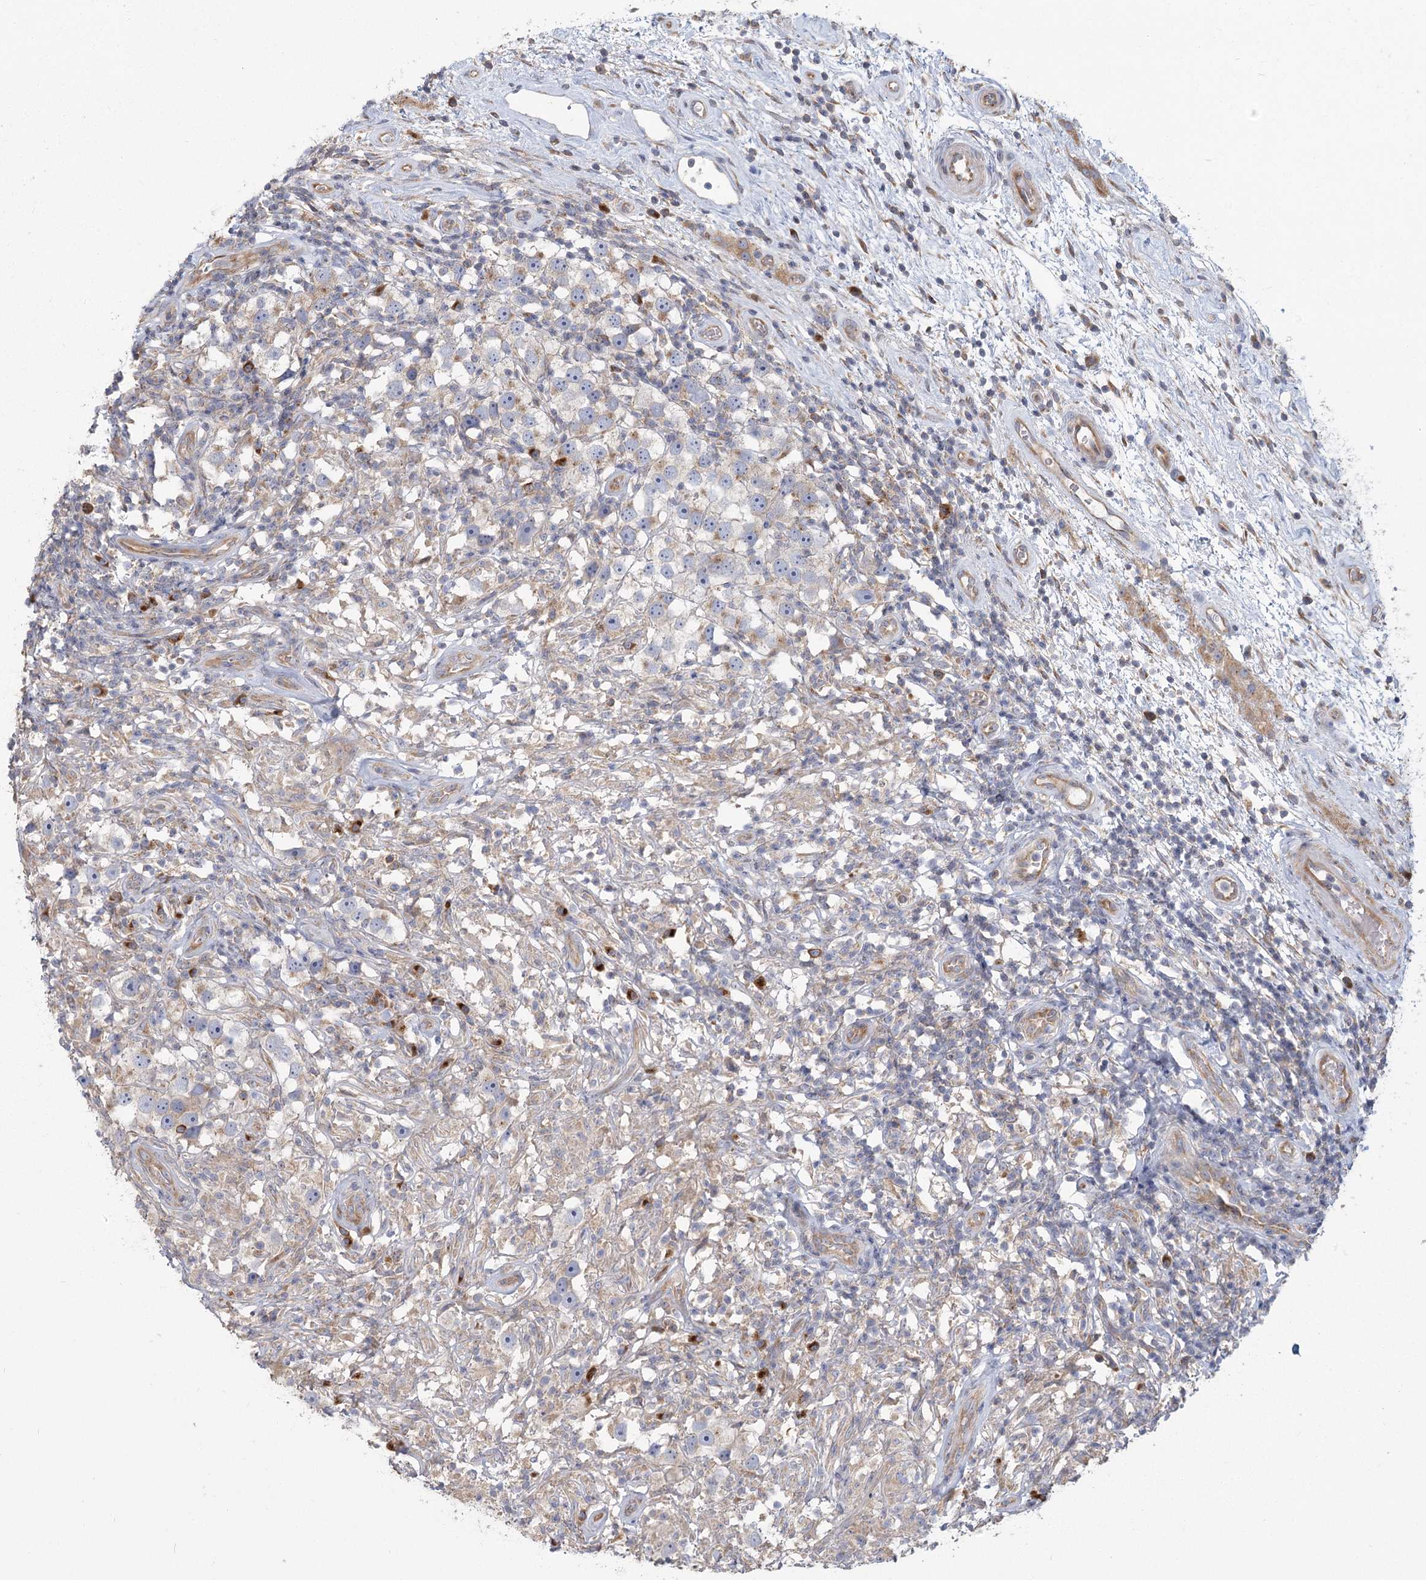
{"staining": {"intensity": "weak", "quantity": "<25%", "location": "cytoplasmic/membranous"}, "tissue": "testis cancer", "cell_type": "Tumor cells", "image_type": "cancer", "snomed": [{"axis": "morphology", "description": "Seminoma, NOS"}, {"axis": "topography", "description": "Testis"}], "caption": "An immunohistochemistry histopathology image of testis cancer is shown. There is no staining in tumor cells of testis cancer. (DAB immunohistochemistry (IHC), high magnification).", "gene": "CNTLN", "patient": {"sex": "male", "age": 49}}